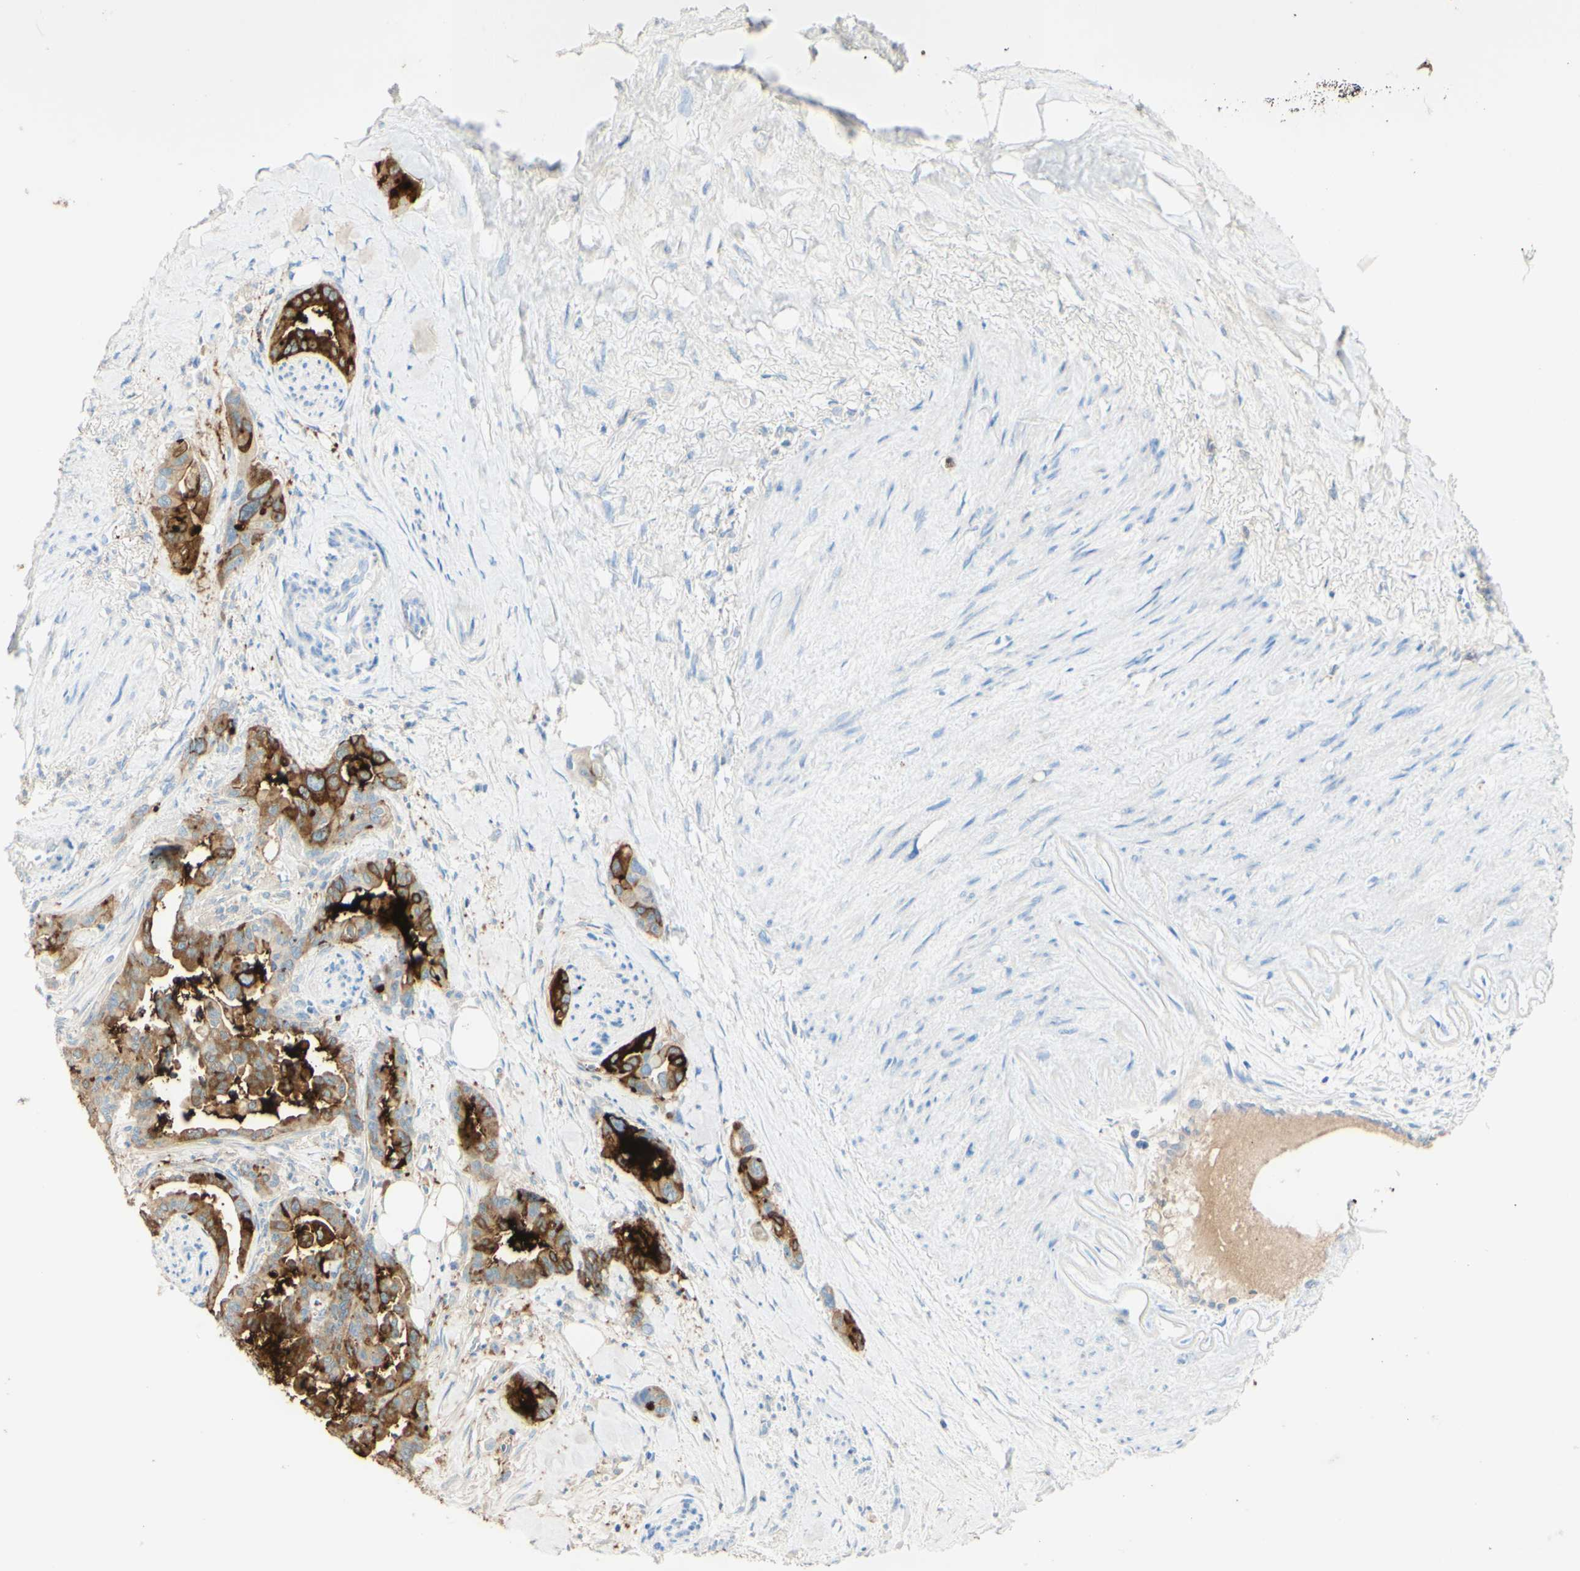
{"staining": {"intensity": "strong", "quantity": "25%-75%", "location": "cytoplasmic/membranous"}, "tissue": "pancreatic cancer", "cell_type": "Tumor cells", "image_type": "cancer", "snomed": [{"axis": "morphology", "description": "Adenocarcinoma, NOS"}, {"axis": "topography", "description": "Pancreas"}], "caption": "An immunohistochemistry image of neoplastic tissue is shown. Protein staining in brown labels strong cytoplasmic/membranous positivity in pancreatic cancer within tumor cells.", "gene": "PIGR", "patient": {"sex": "male", "age": 70}}